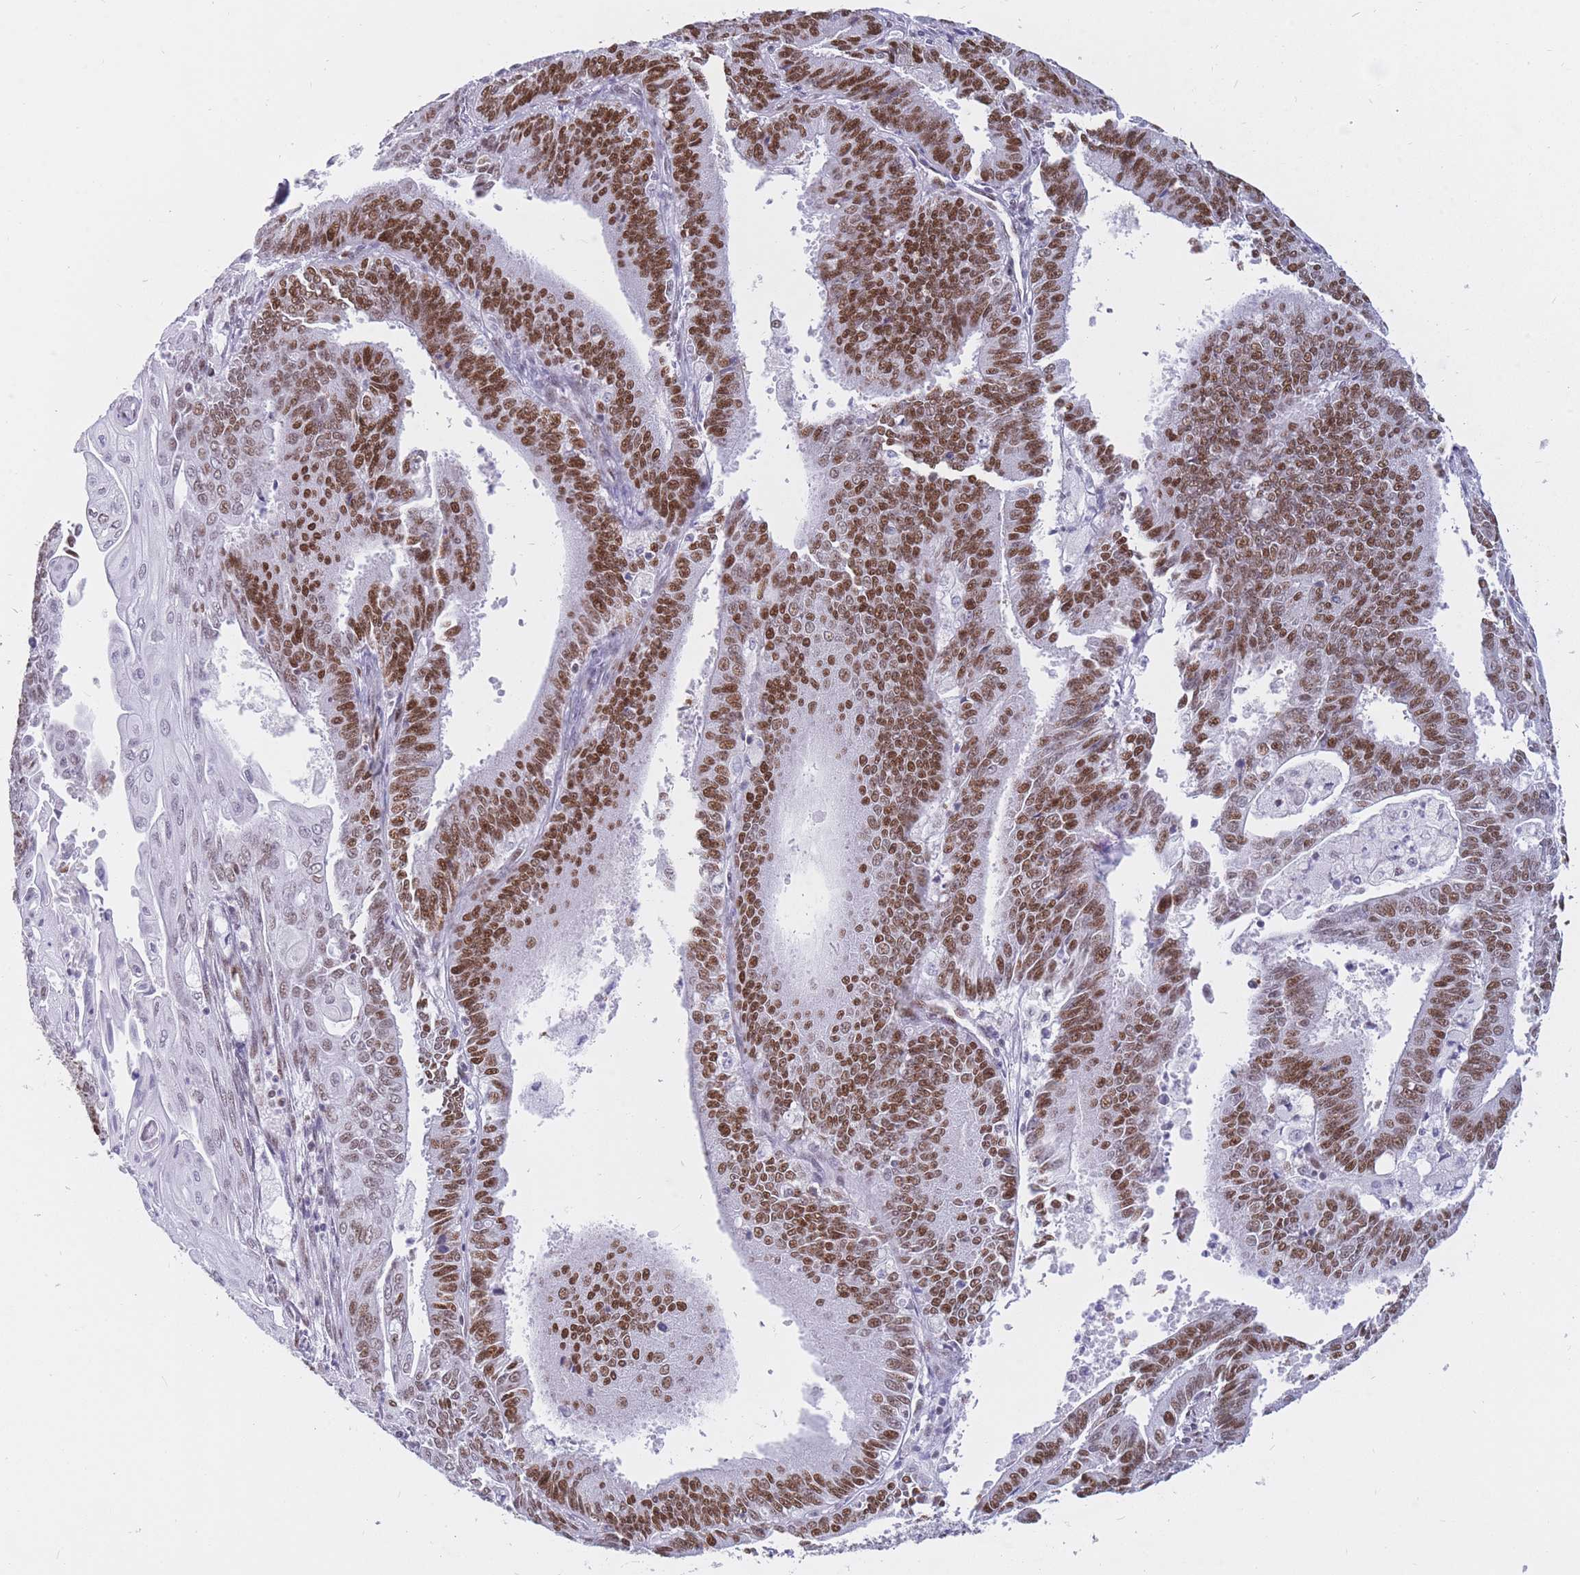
{"staining": {"intensity": "moderate", "quantity": ">75%", "location": "nuclear"}, "tissue": "endometrial cancer", "cell_type": "Tumor cells", "image_type": "cancer", "snomed": [{"axis": "morphology", "description": "Adenocarcinoma, NOS"}, {"axis": "topography", "description": "Endometrium"}], "caption": "Protein staining of endometrial adenocarcinoma tissue exhibits moderate nuclear staining in approximately >75% of tumor cells.", "gene": "NASP", "patient": {"sex": "female", "age": 73}}